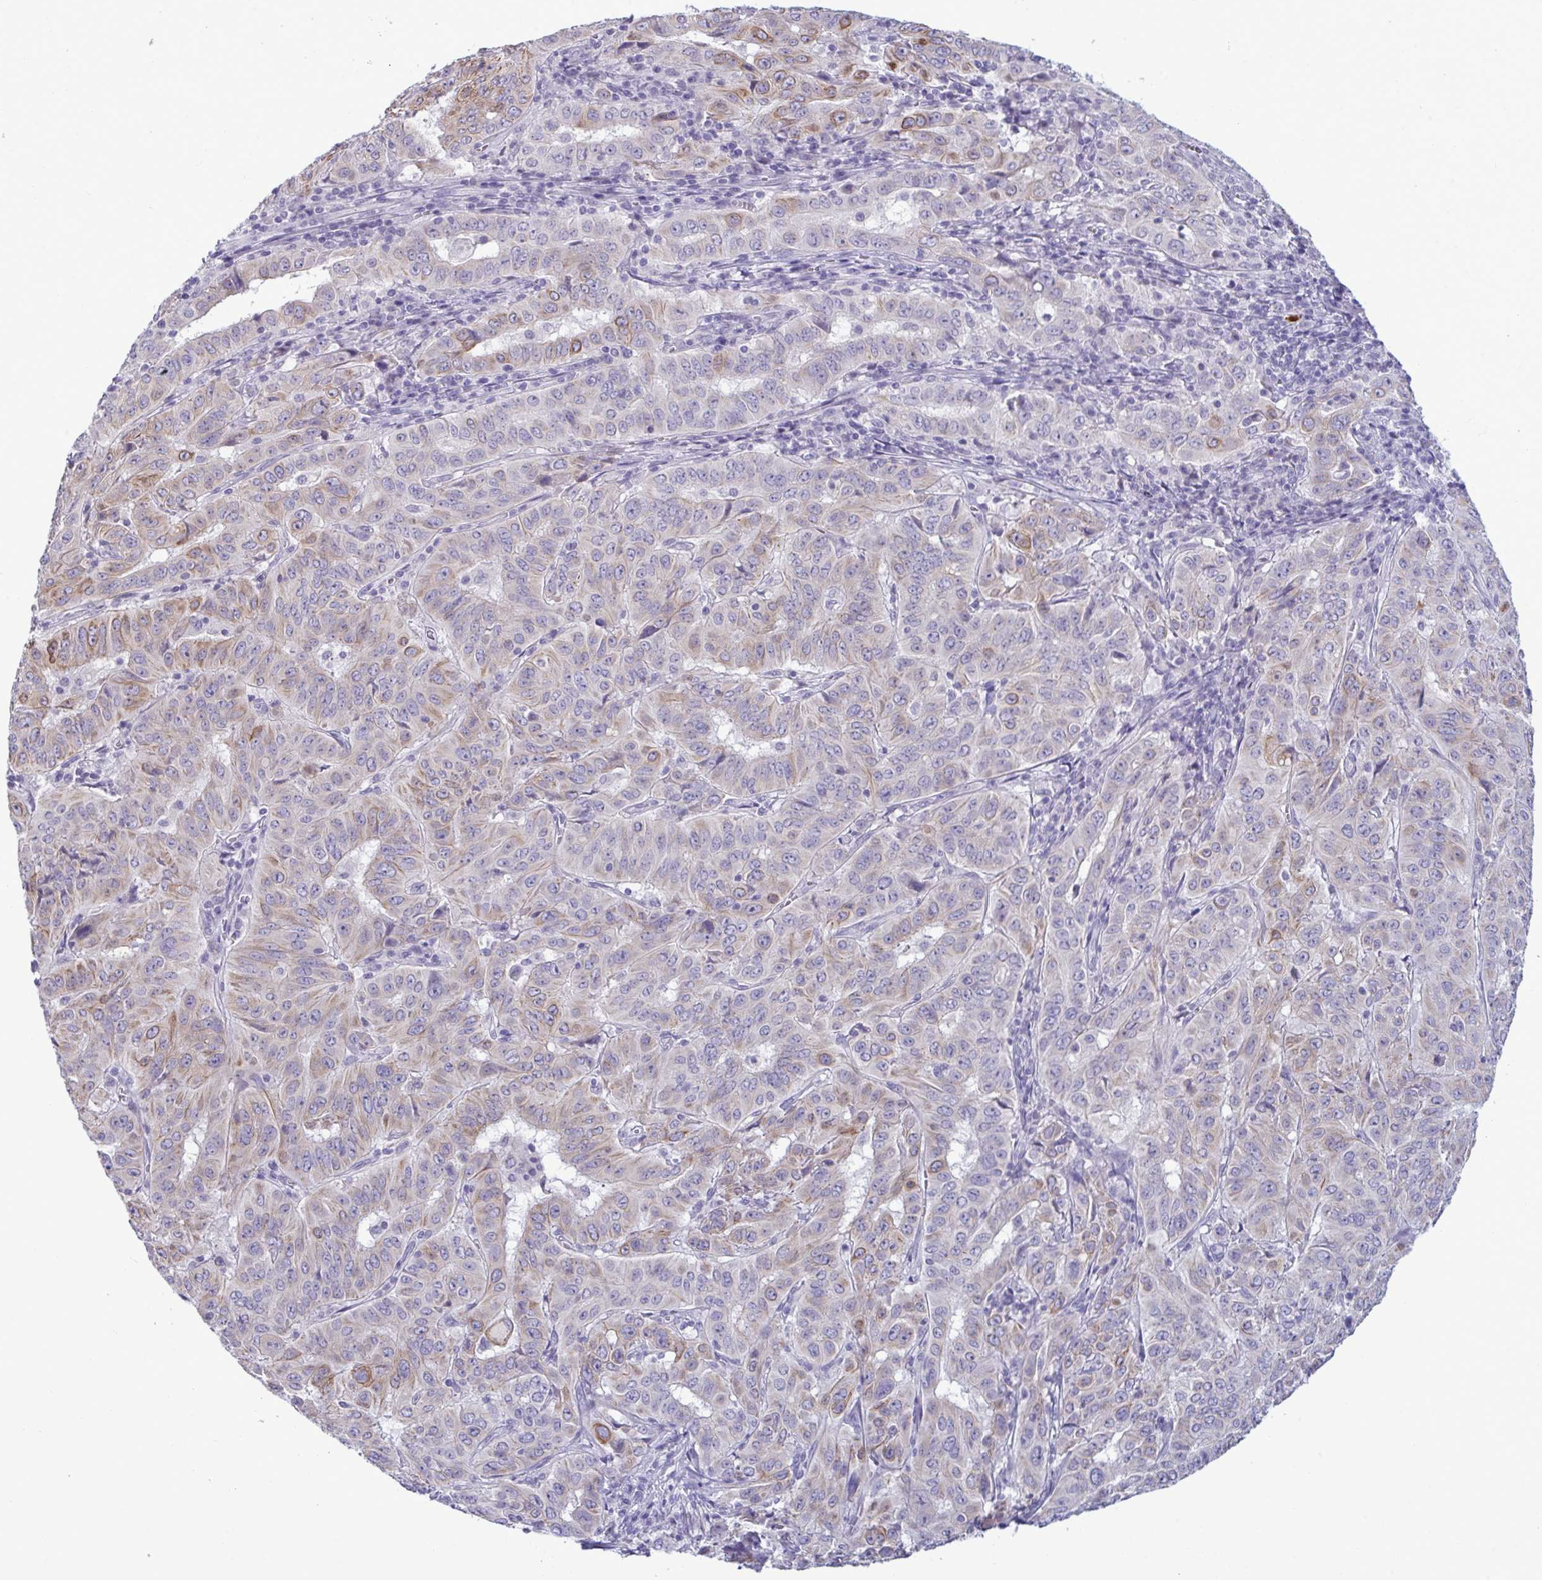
{"staining": {"intensity": "moderate", "quantity": "<25%", "location": "cytoplasmic/membranous"}, "tissue": "pancreatic cancer", "cell_type": "Tumor cells", "image_type": "cancer", "snomed": [{"axis": "morphology", "description": "Adenocarcinoma, NOS"}, {"axis": "topography", "description": "Pancreas"}], "caption": "High-power microscopy captured an IHC photomicrograph of adenocarcinoma (pancreatic), revealing moderate cytoplasmic/membranous positivity in about <25% of tumor cells.", "gene": "TENT5D", "patient": {"sex": "male", "age": 63}}